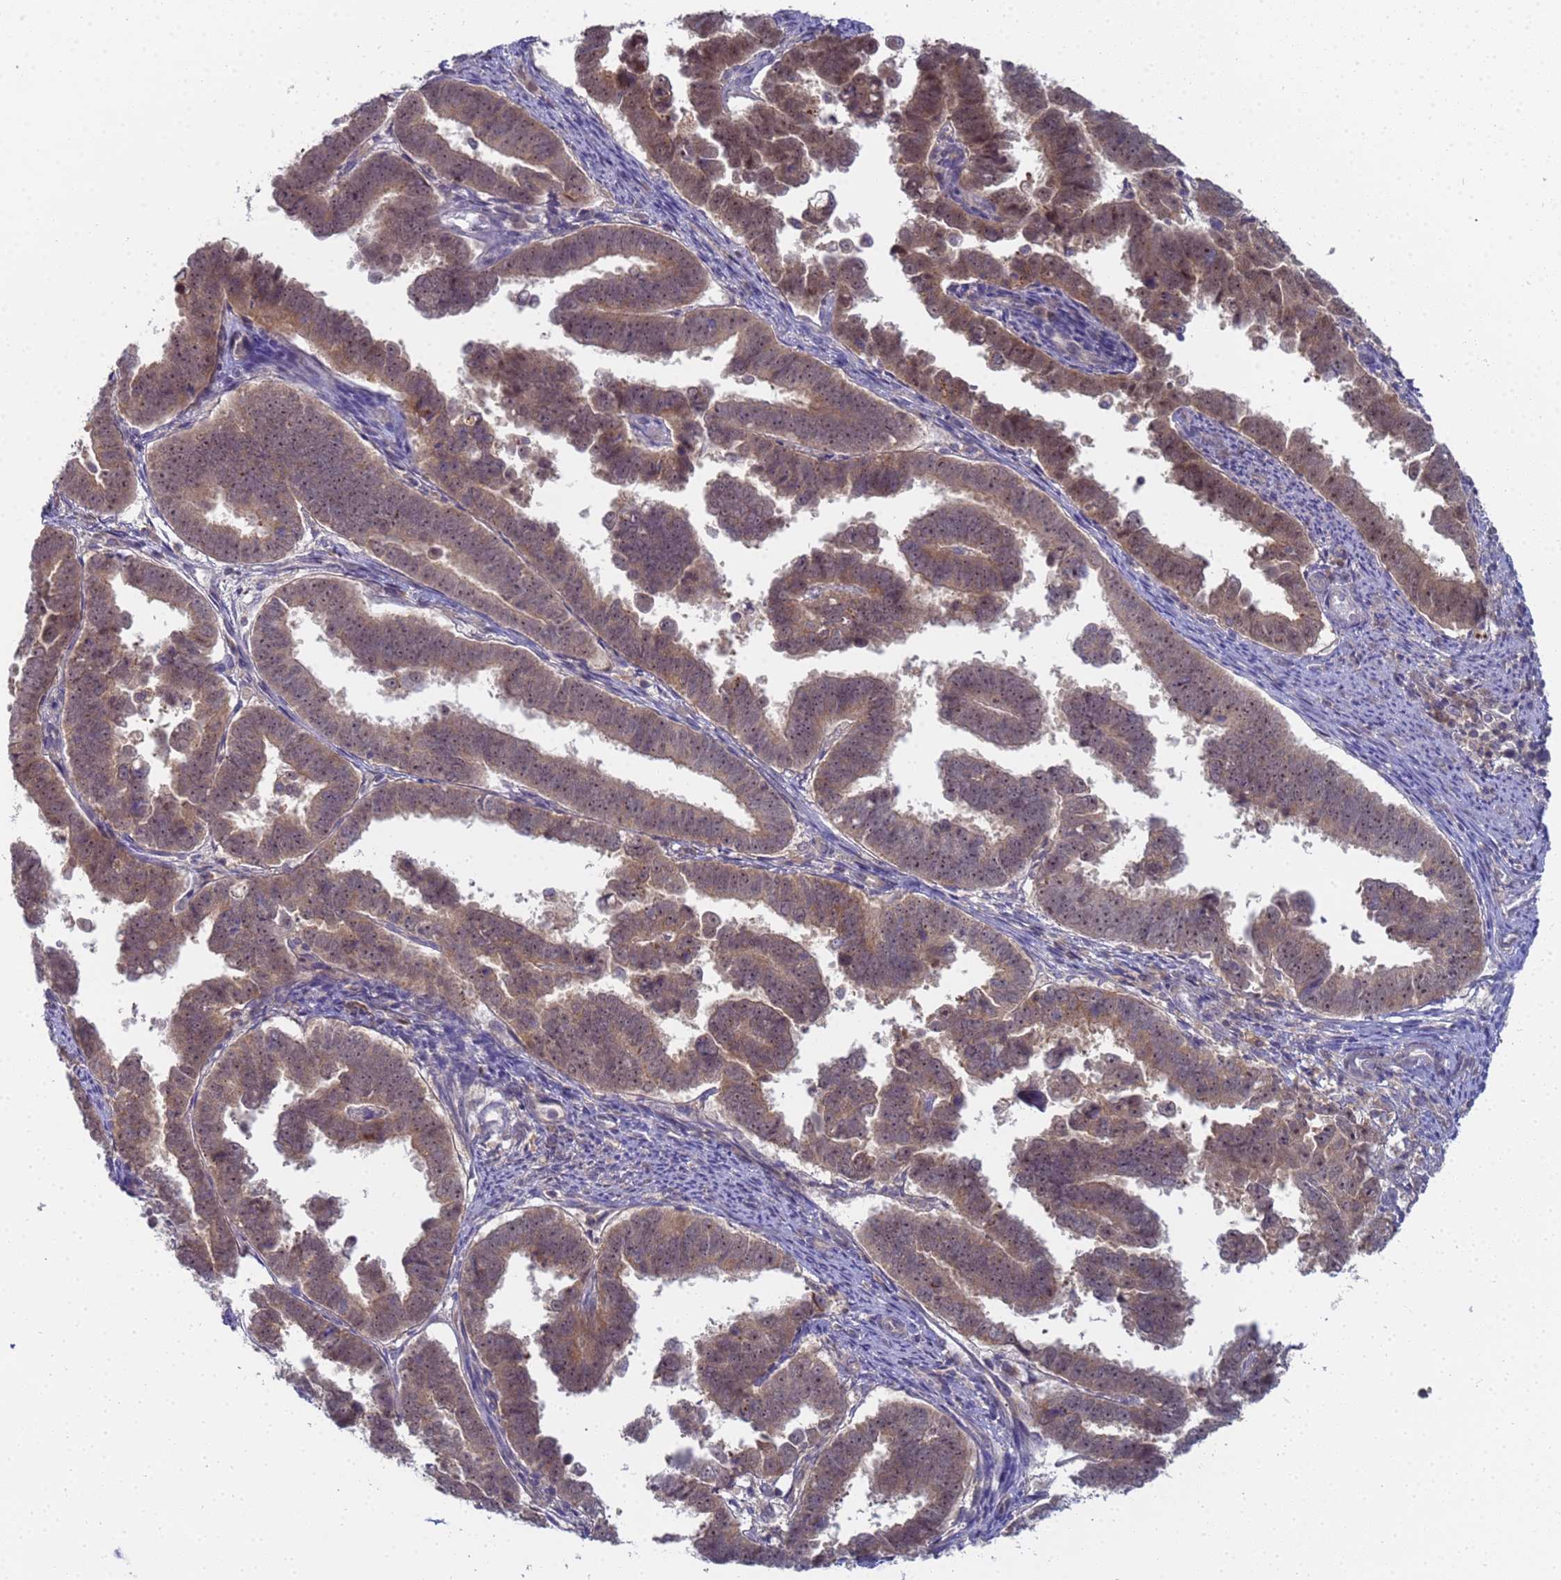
{"staining": {"intensity": "moderate", "quantity": ">75%", "location": "cytoplasmic/membranous,nuclear"}, "tissue": "endometrial cancer", "cell_type": "Tumor cells", "image_type": "cancer", "snomed": [{"axis": "morphology", "description": "Adenocarcinoma, NOS"}, {"axis": "topography", "description": "Endometrium"}], "caption": "High-magnification brightfield microscopy of endometrial cancer stained with DAB (brown) and counterstained with hematoxylin (blue). tumor cells exhibit moderate cytoplasmic/membranous and nuclear expression is appreciated in about>75% of cells.", "gene": "SHARPIN", "patient": {"sex": "female", "age": 75}}